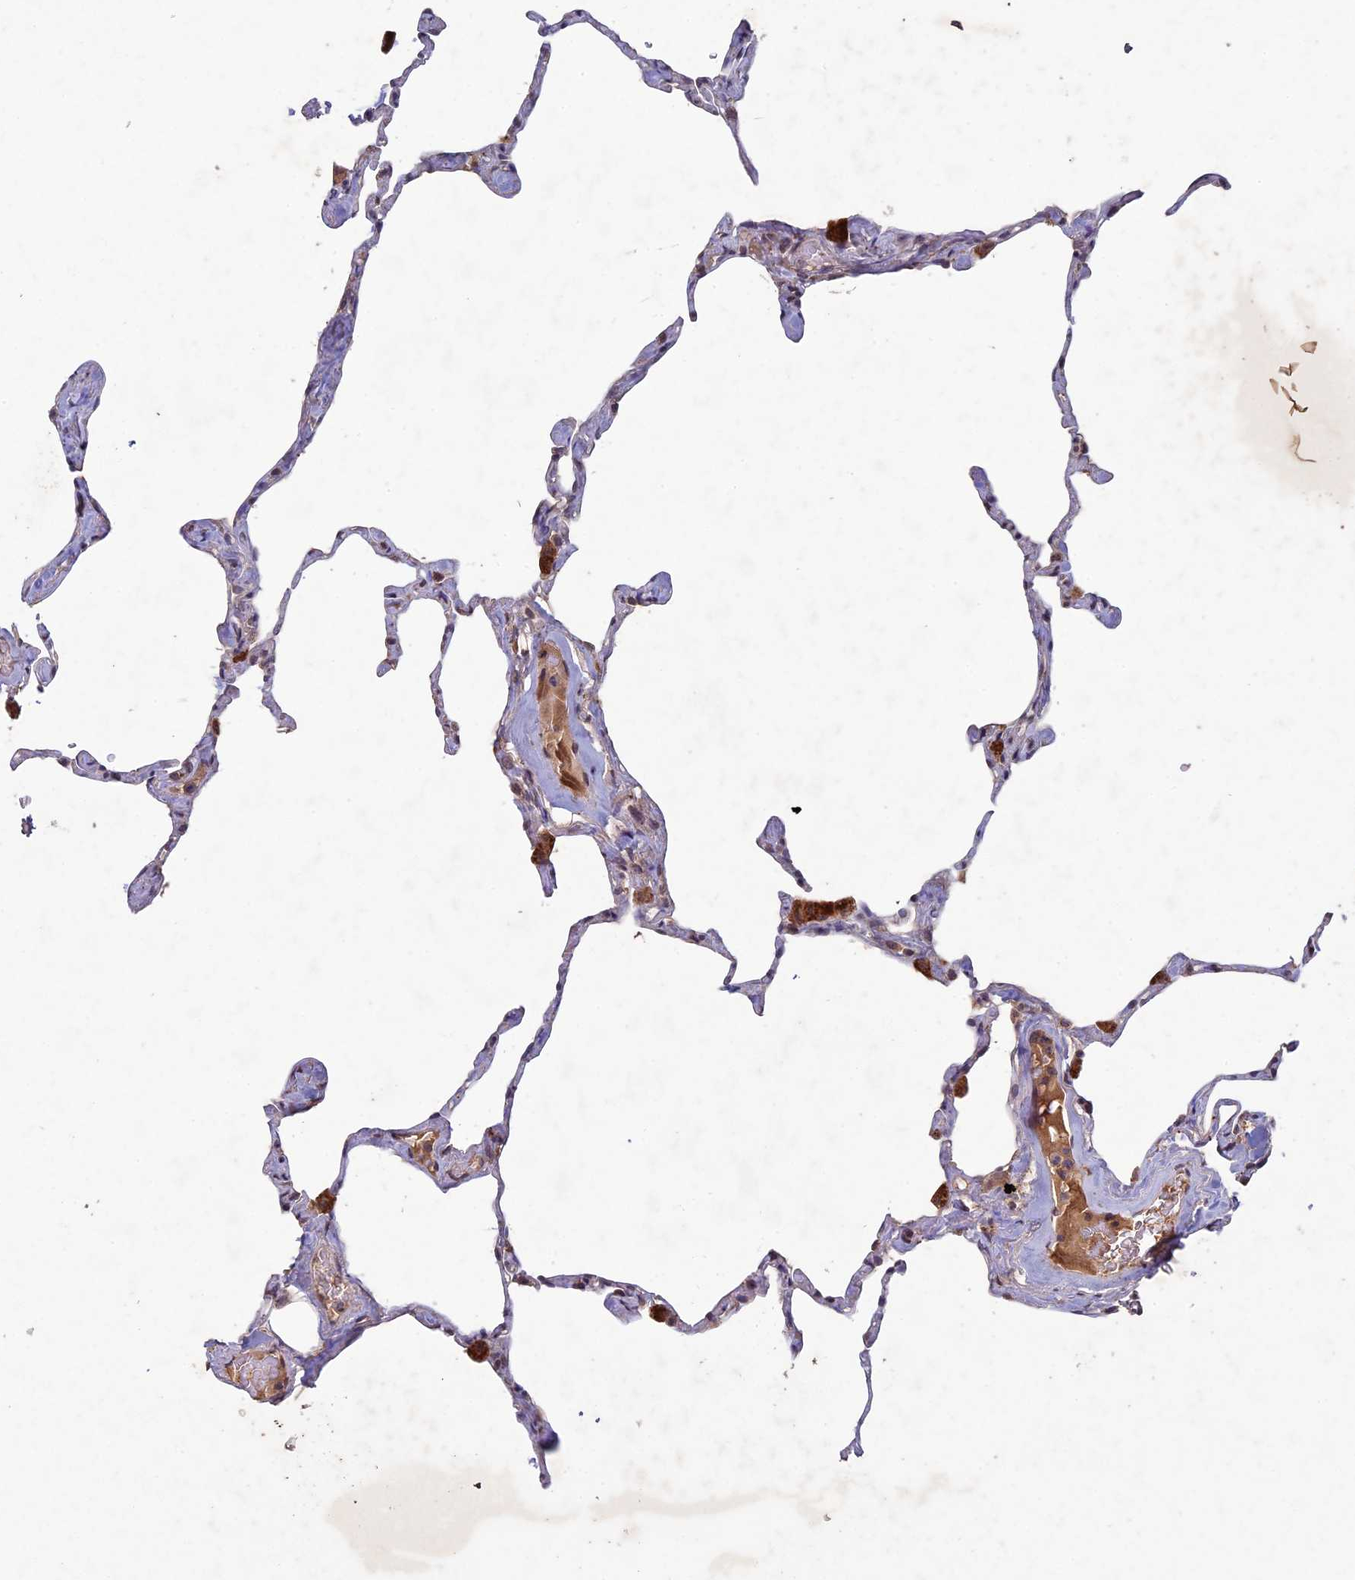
{"staining": {"intensity": "weak", "quantity": "<25%", "location": "cytoplasmic/membranous"}, "tissue": "lung", "cell_type": "Alveolar cells", "image_type": "normal", "snomed": [{"axis": "morphology", "description": "Normal tissue, NOS"}, {"axis": "topography", "description": "Lung"}], "caption": "Immunohistochemical staining of benign human lung shows no significant positivity in alveolar cells.", "gene": "RCCD1", "patient": {"sex": "male", "age": 65}}